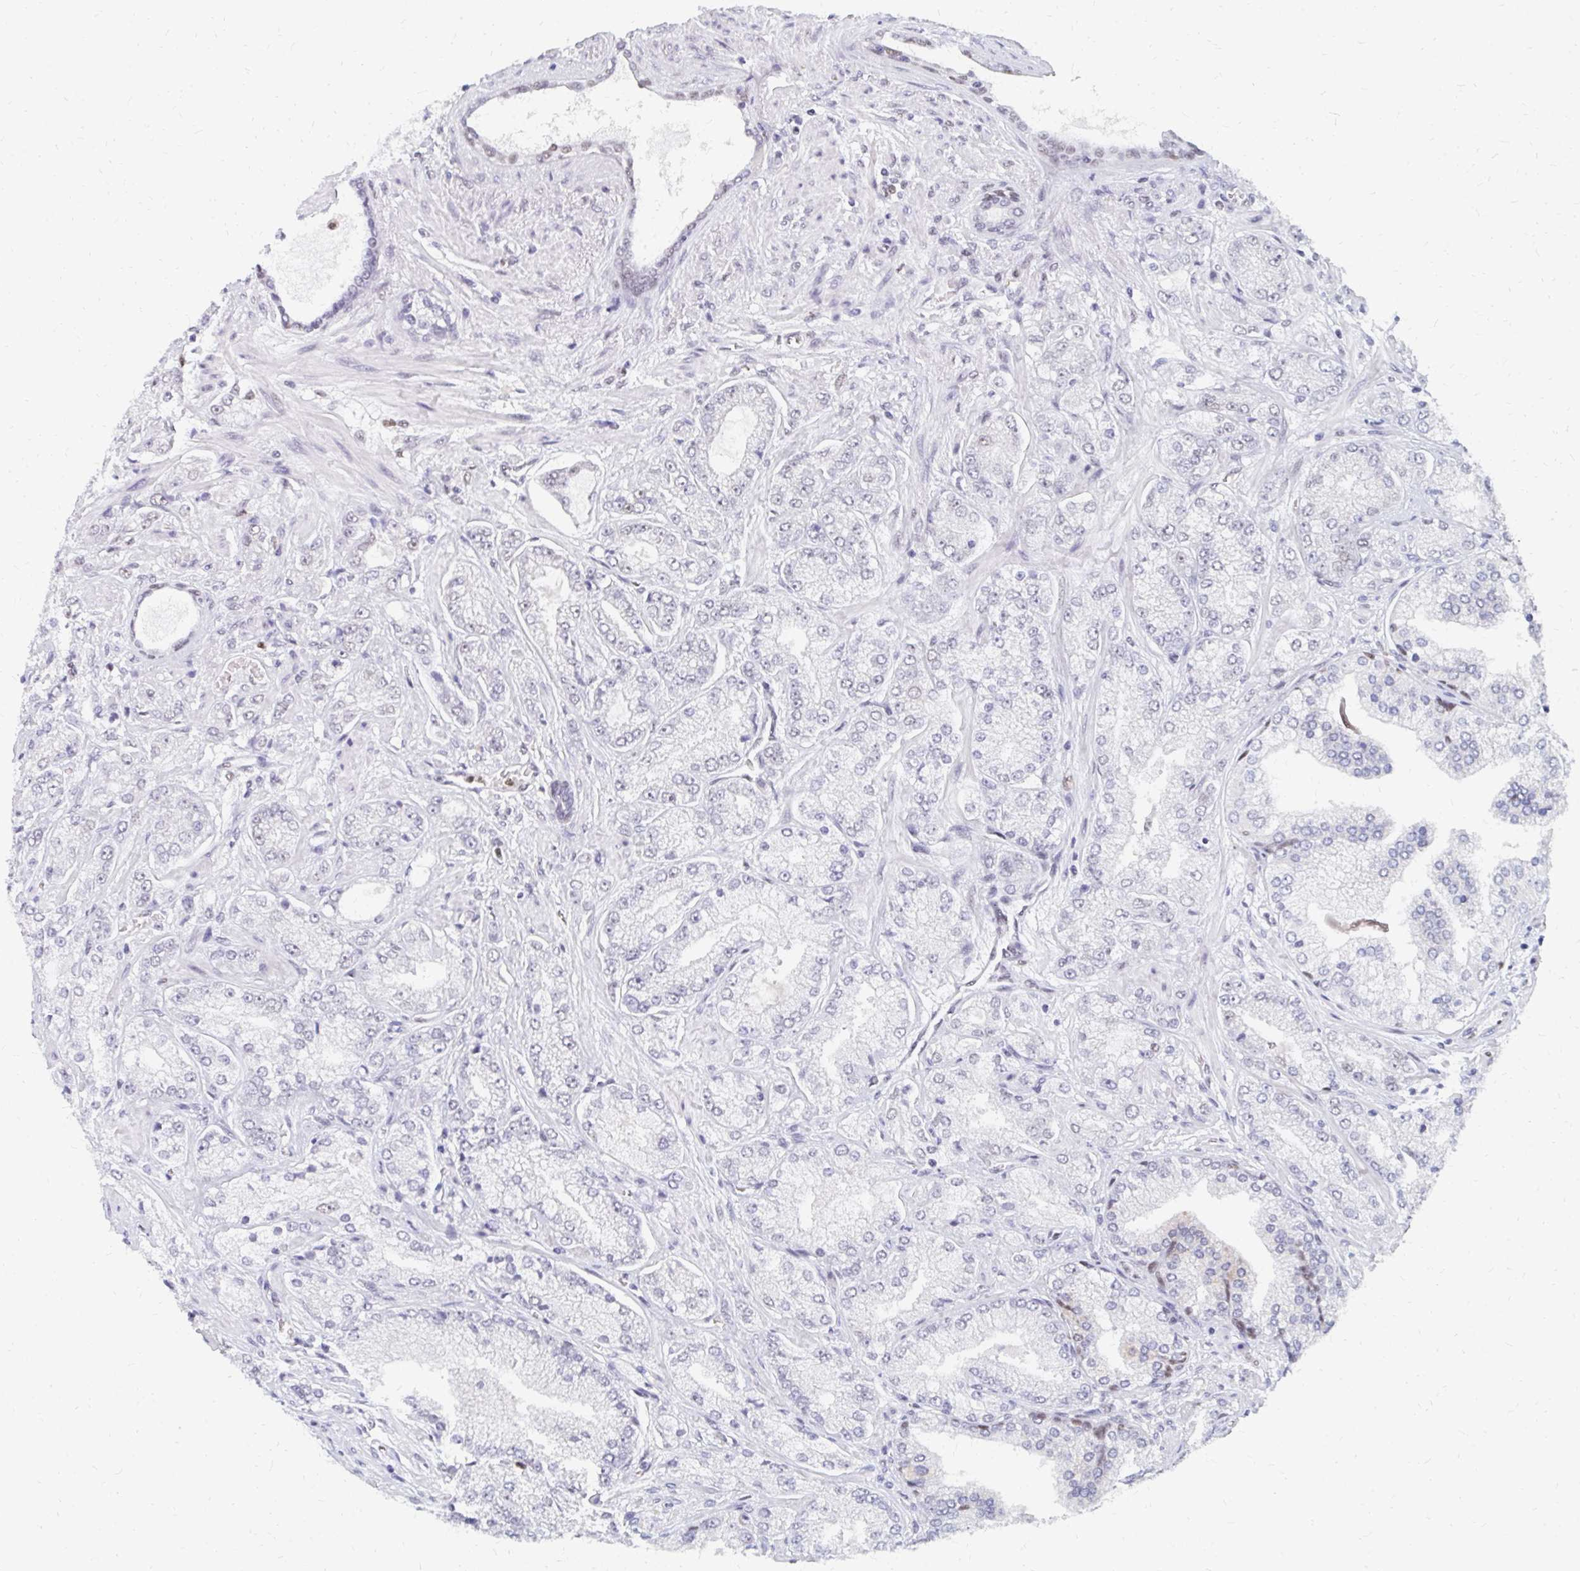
{"staining": {"intensity": "negative", "quantity": "none", "location": "none"}, "tissue": "prostate cancer", "cell_type": "Tumor cells", "image_type": "cancer", "snomed": [{"axis": "morphology", "description": "Normal tissue, NOS"}, {"axis": "morphology", "description": "Adenocarcinoma, High grade"}, {"axis": "topography", "description": "Prostate"}, {"axis": "topography", "description": "Peripheral nerve tissue"}], "caption": "Prostate cancer stained for a protein using immunohistochemistry (IHC) shows no positivity tumor cells.", "gene": "PLK3", "patient": {"sex": "male", "age": 68}}